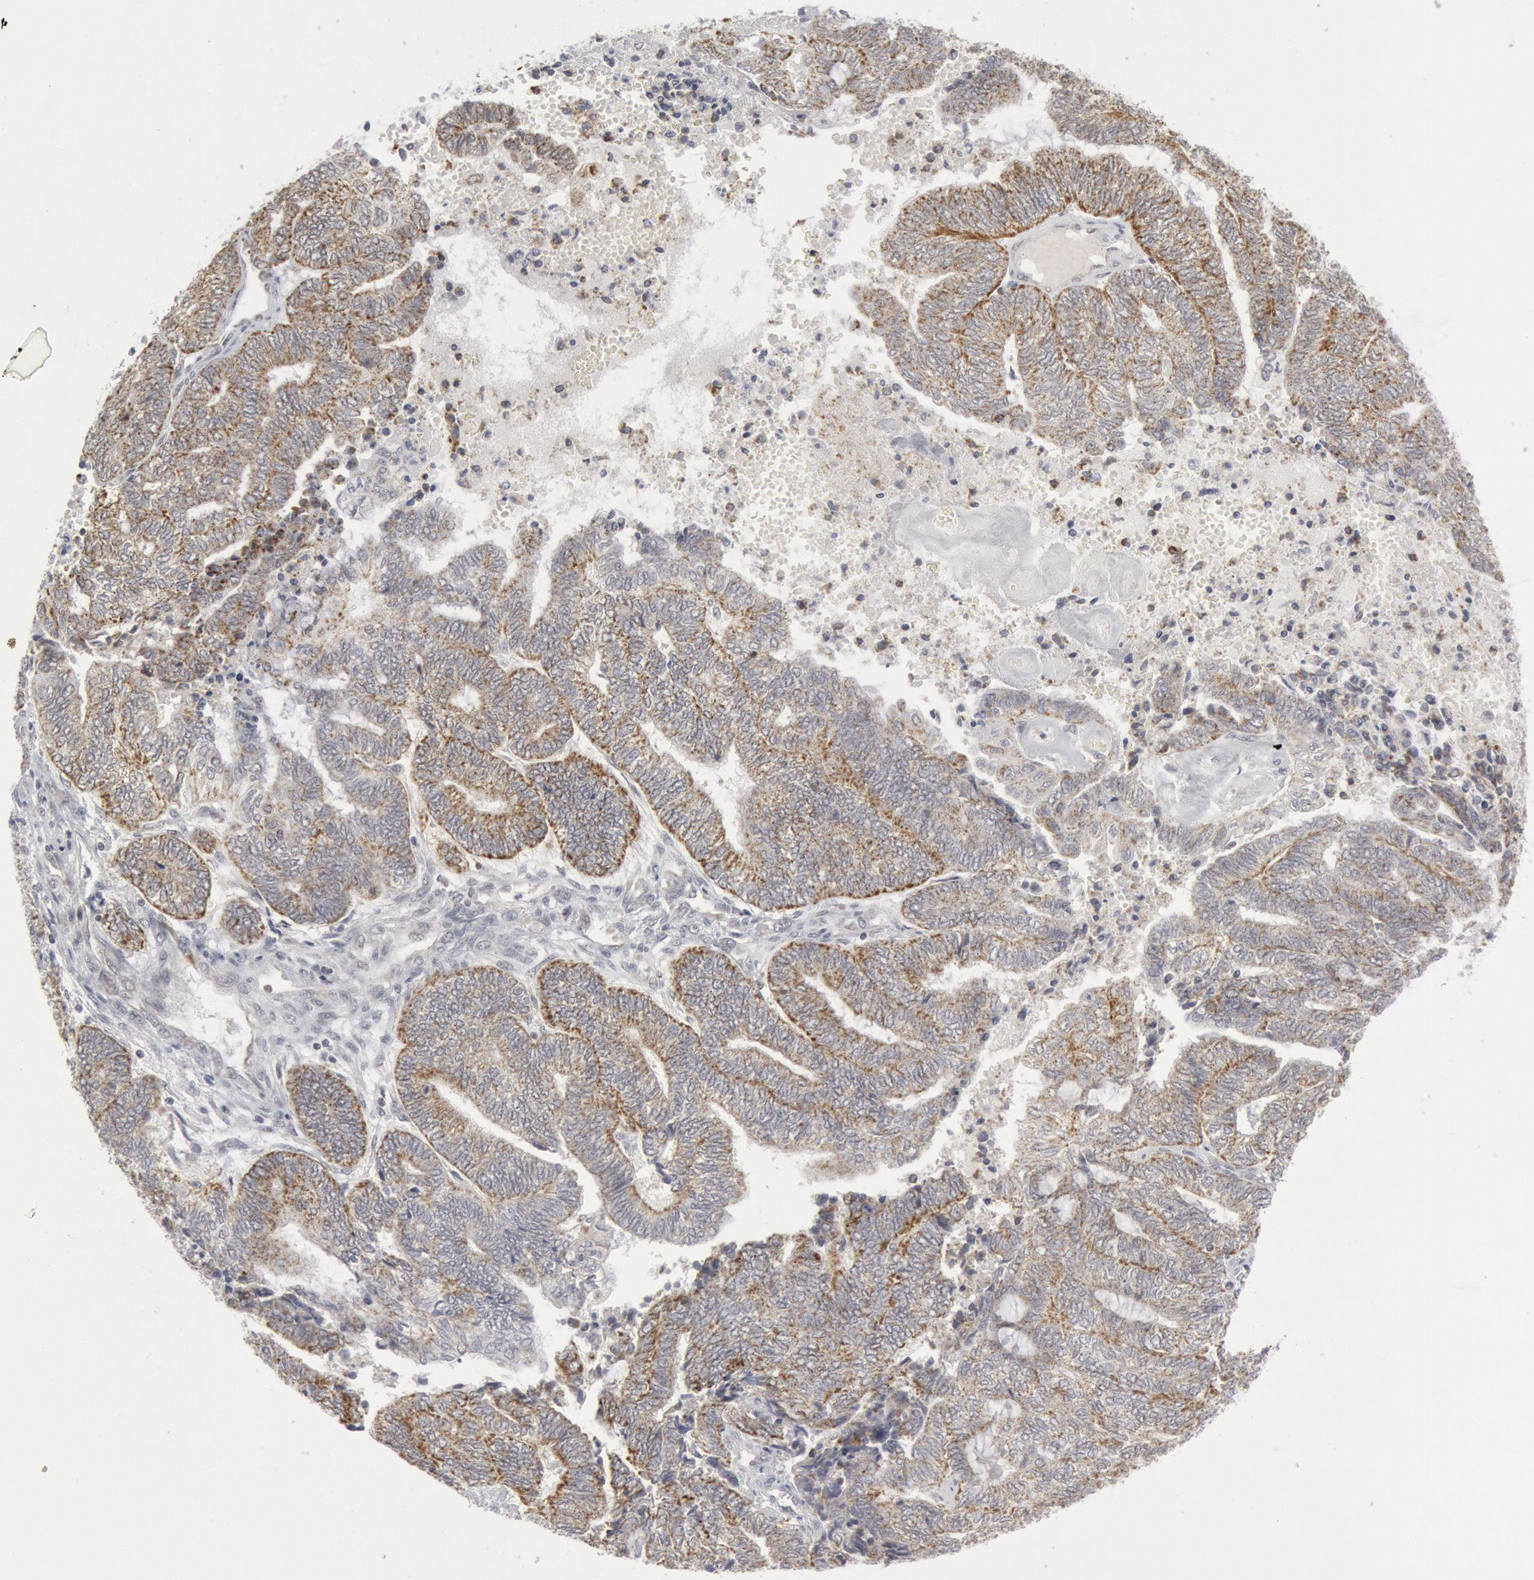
{"staining": {"intensity": "weak", "quantity": "<25%", "location": "cytoplasmic/membranous"}, "tissue": "endometrial cancer", "cell_type": "Tumor cells", "image_type": "cancer", "snomed": [{"axis": "morphology", "description": "Adenocarcinoma, NOS"}, {"axis": "topography", "description": "Uterus"}, {"axis": "topography", "description": "Endometrium"}], "caption": "Tumor cells show no significant staining in adenocarcinoma (endometrial). (DAB IHC, high magnification).", "gene": "CASP9", "patient": {"sex": "female", "age": 70}}